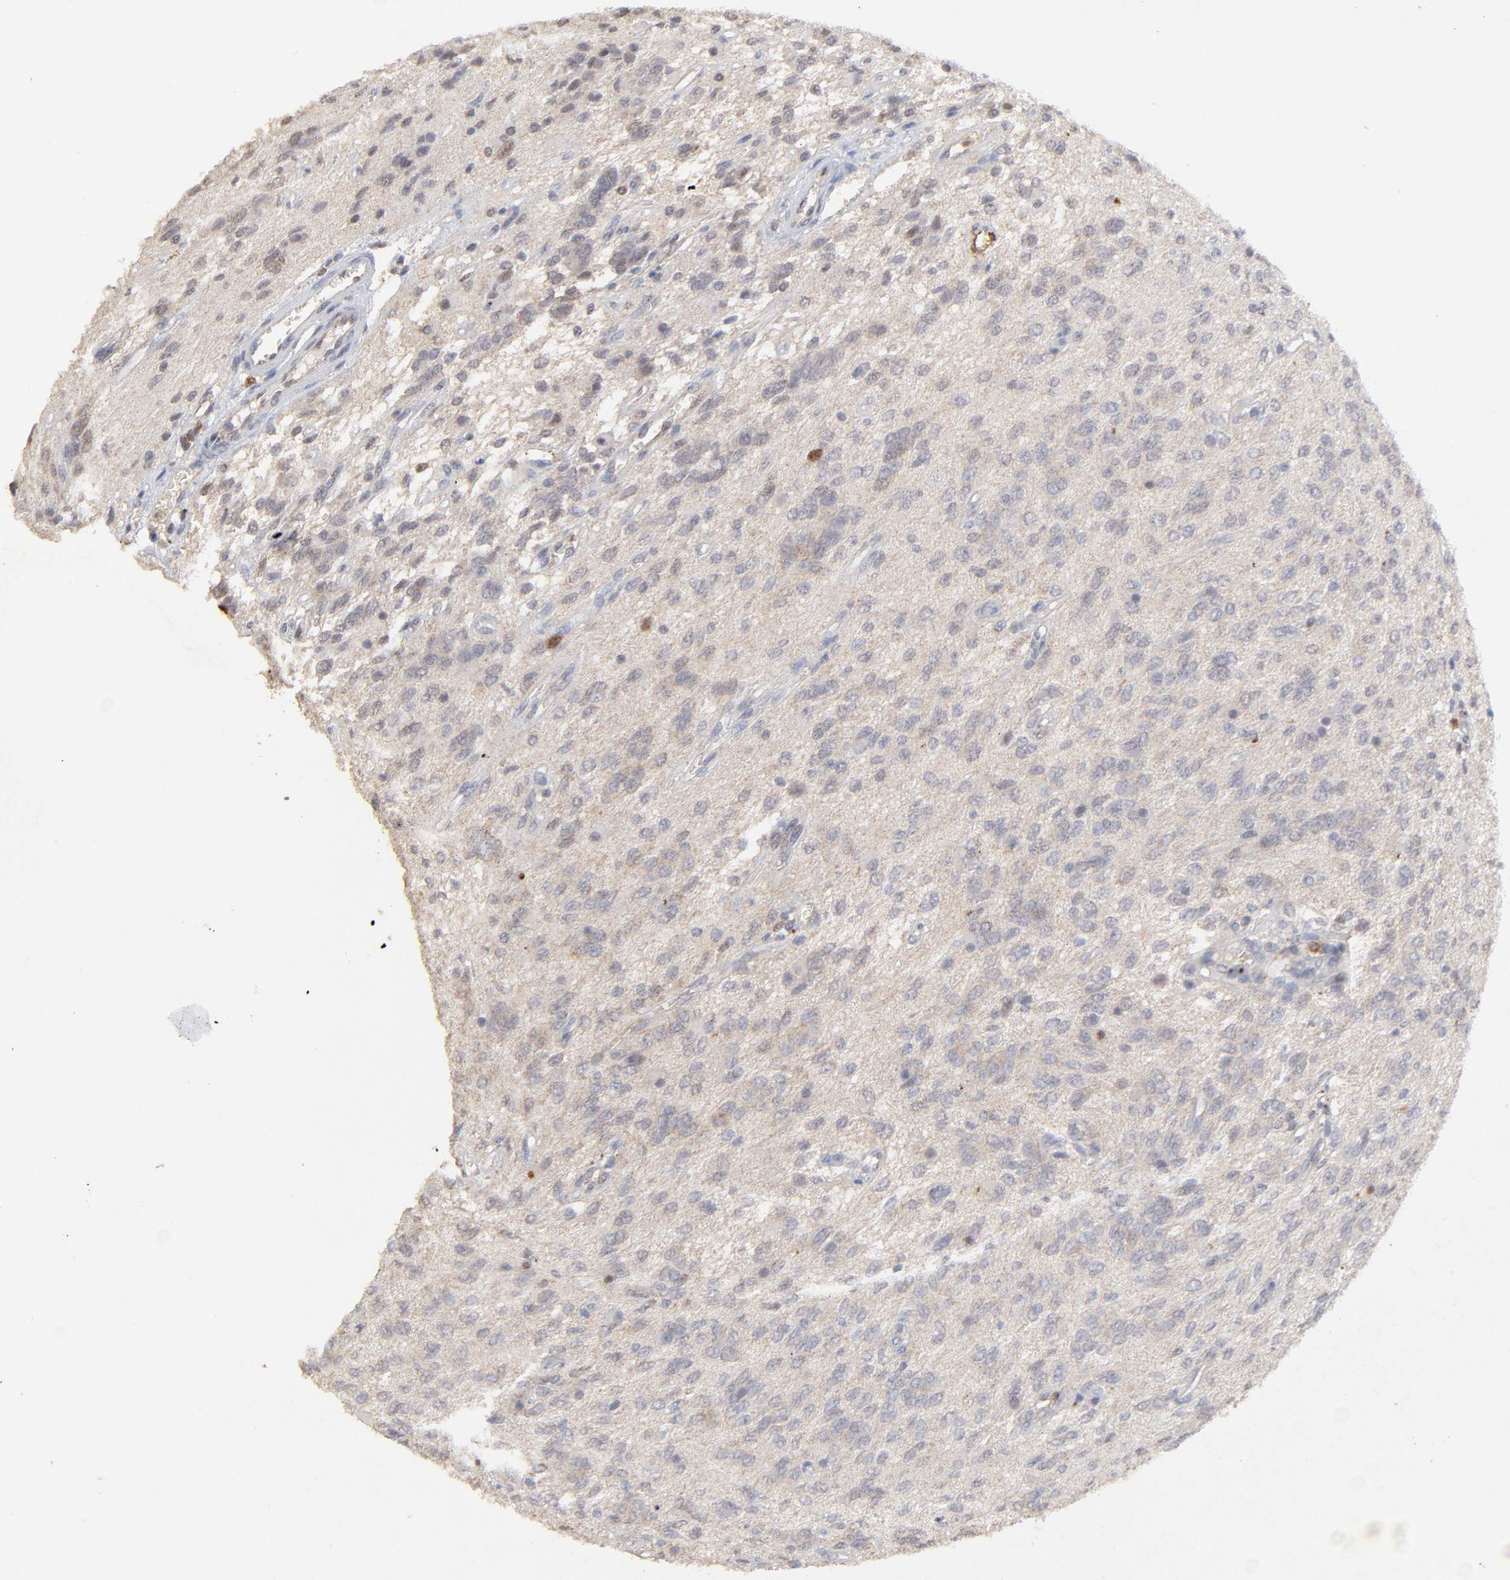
{"staining": {"intensity": "moderate", "quantity": "<25%", "location": "cytoplasmic/membranous"}, "tissue": "glioma", "cell_type": "Tumor cells", "image_type": "cancer", "snomed": [{"axis": "morphology", "description": "Glioma, malignant, Low grade"}, {"axis": "topography", "description": "Brain"}], "caption": "Tumor cells exhibit low levels of moderate cytoplasmic/membranous staining in about <25% of cells in human glioma.", "gene": "LGALS3", "patient": {"sex": "female", "age": 15}}